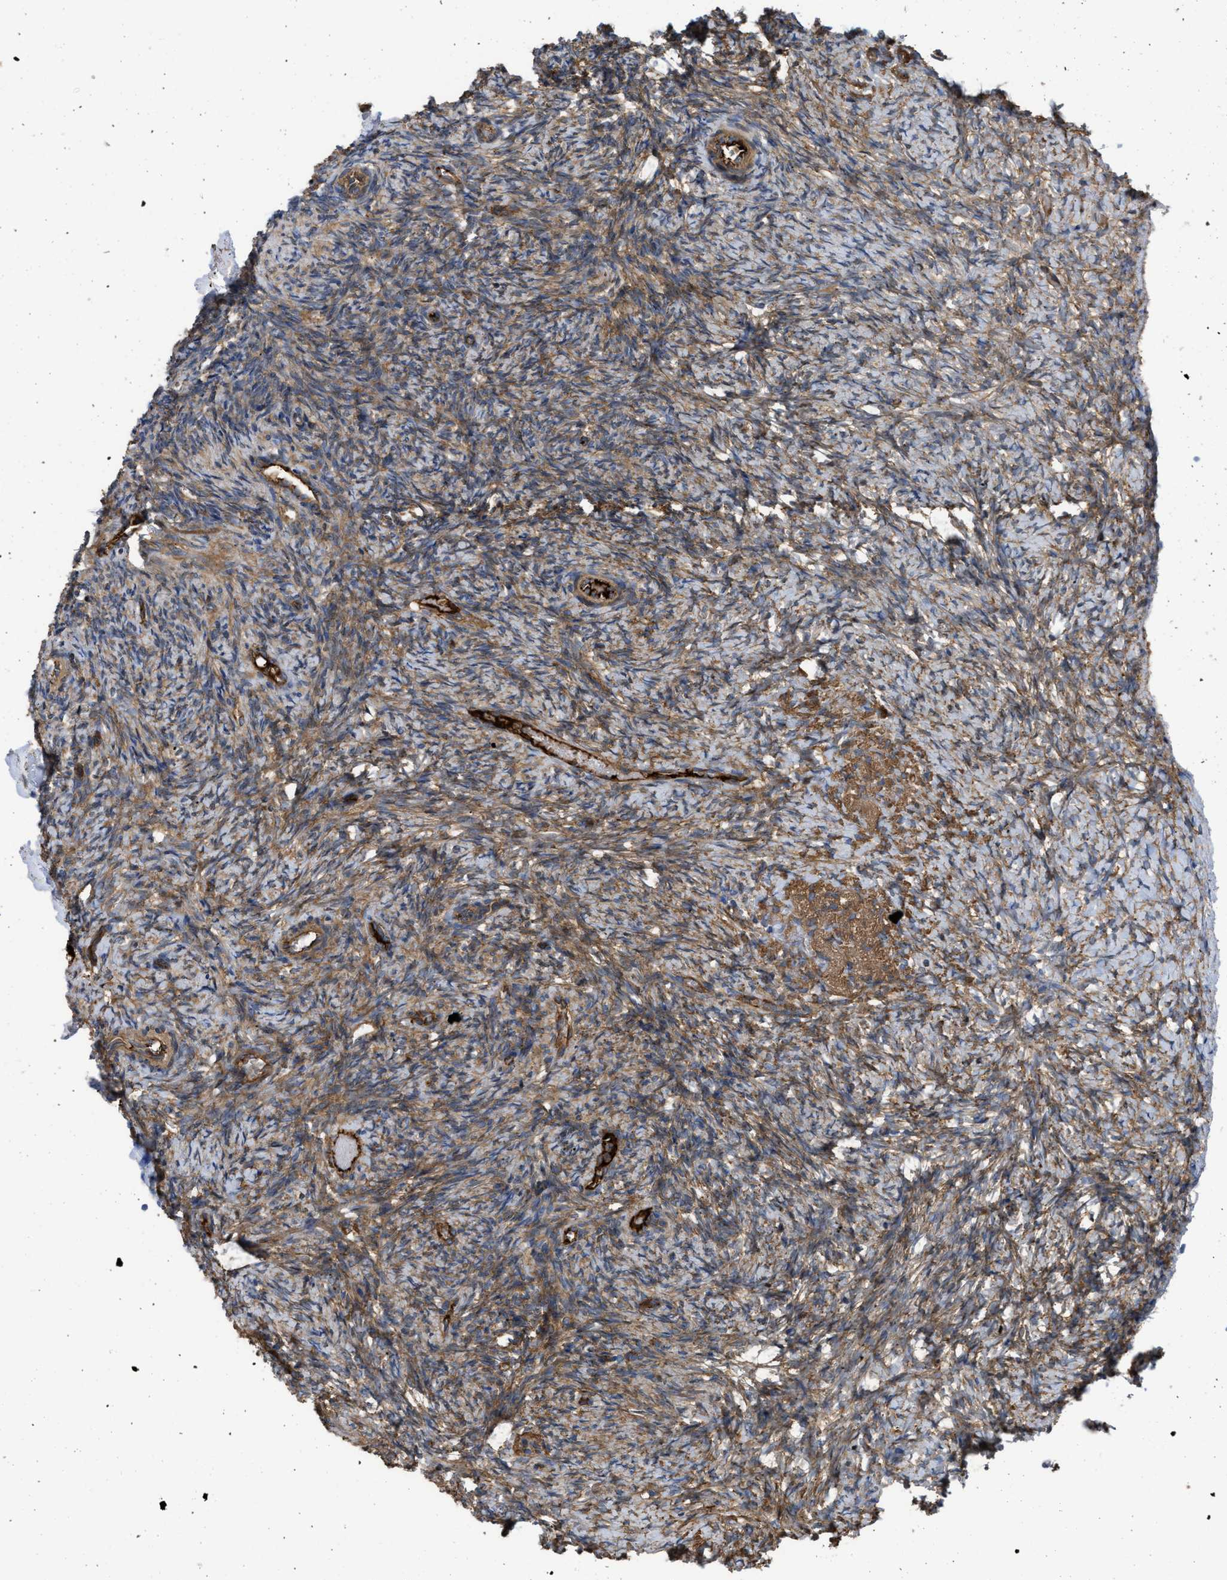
{"staining": {"intensity": "moderate", "quantity": ">75%", "location": "cytoplasmic/membranous"}, "tissue": "ovary", "cell_type": "Ovarian stroma cells", "image_type": "normal", "snomed": [{"axis": "morphology", "description": "Normal tissue, NOS"}, {"axis": "topography", "description": "Ovary"}], "caption": "Ovary stained for a protein demonstrates moderate cytoplasmic/membranous positivity in ovarian stroma cells.", "gene": "TRIOBP", "patient": {"sex": "female", "age": 41}}